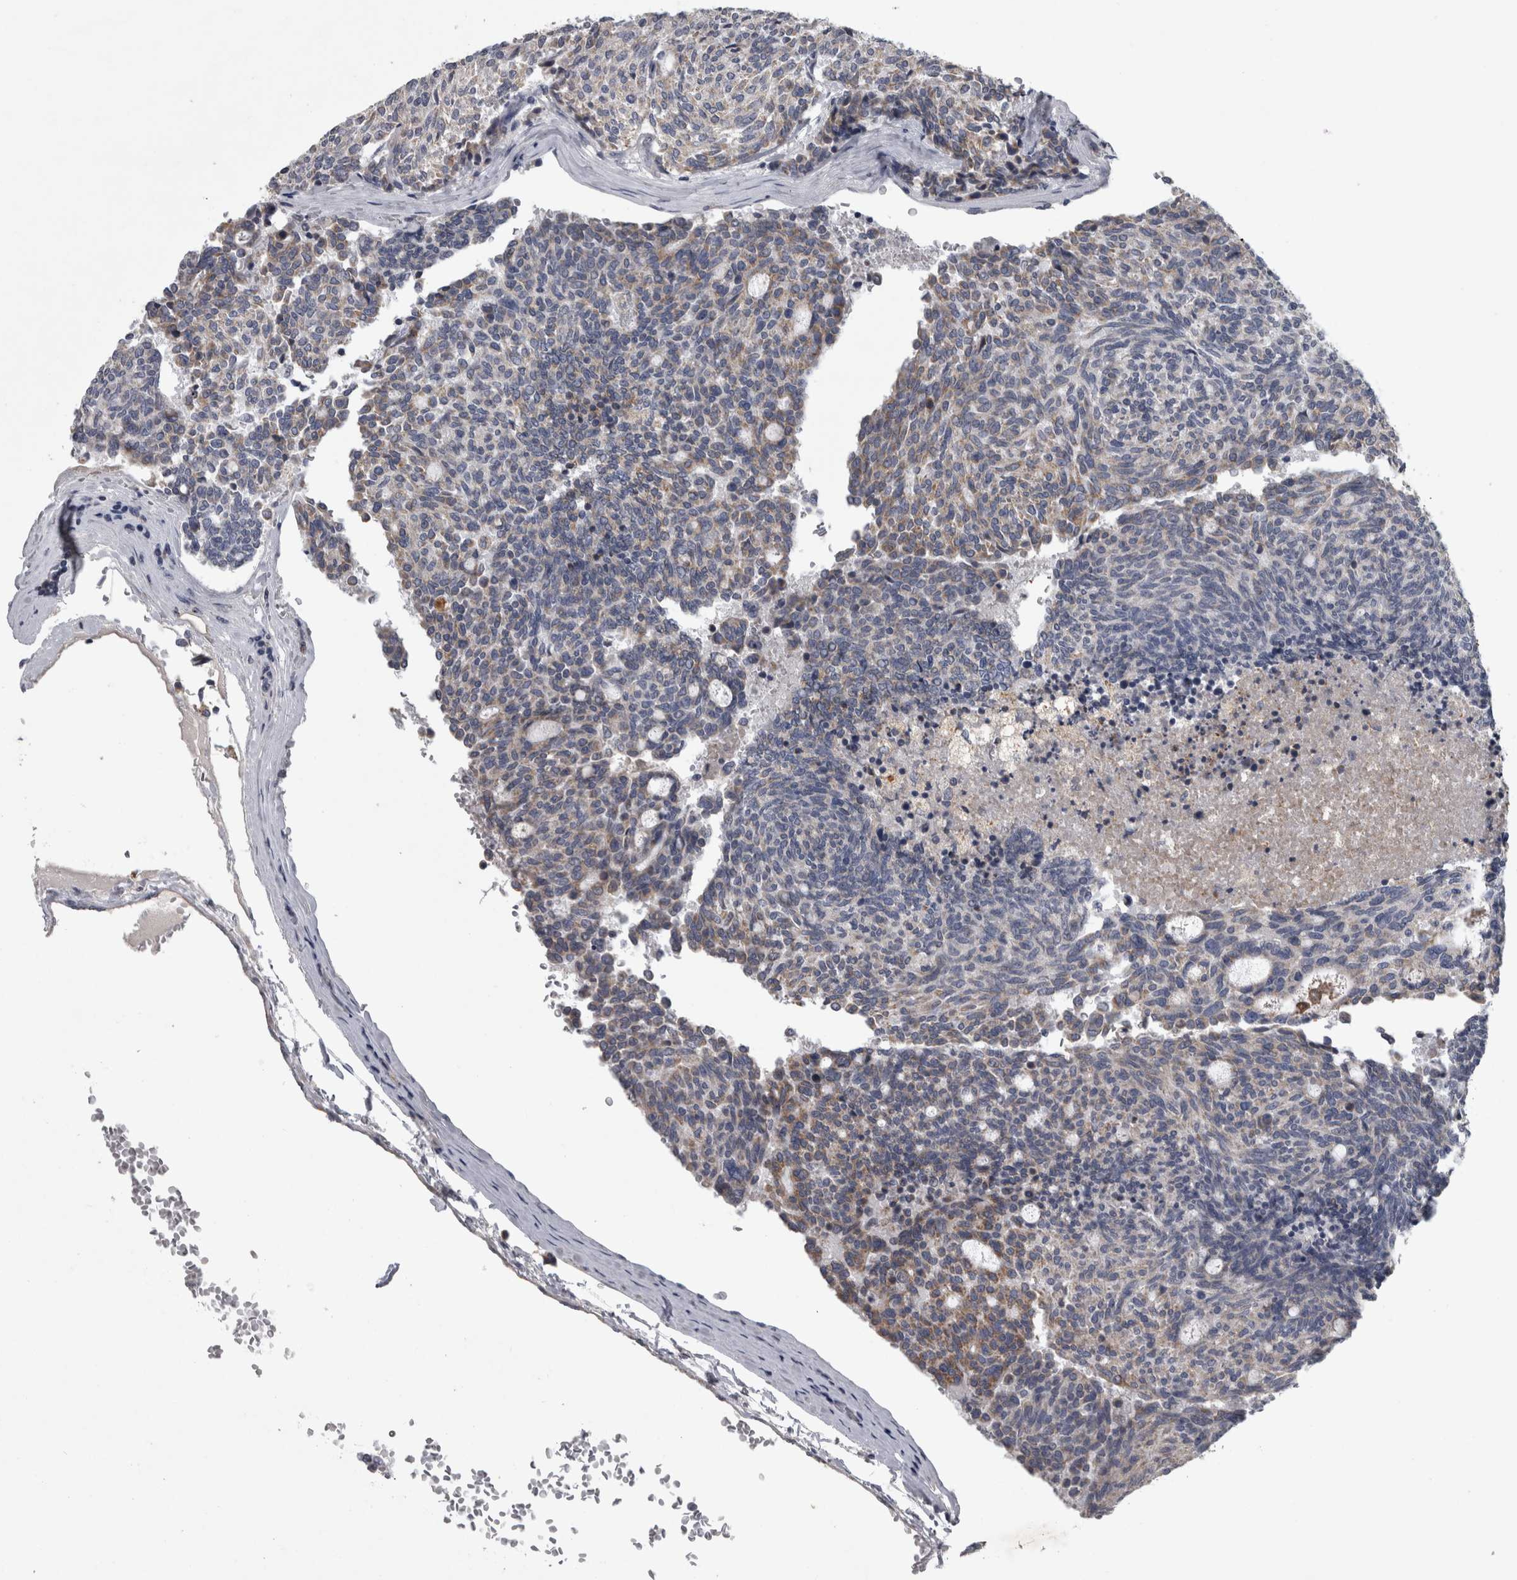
{"staining": {"intensity": "weak", "quantity": "25%-75%", "location": "cytoplasmic/membranous"}, "tissue": "carcinoid", "cell_type": "Tumor cells", "image_type": "cancer", "snomed": [{"axis": "morphology", "description": "Carcinoid, malignant, NOS"}, {"axis": "topography", "description": "Pancreas"}], "caption": "High-magnification brightfield microscopy of carcinoid stained with DAB (3,3'-diaminobenzidine) (brown) and counterstained with hematoxylin (blue). tumor cells exhibit weak cytoplasmic/membranous positivity is seen in about25%-75% of cells.", "gene": "DBT", "patient": {"sex": "female", "age": 54}}